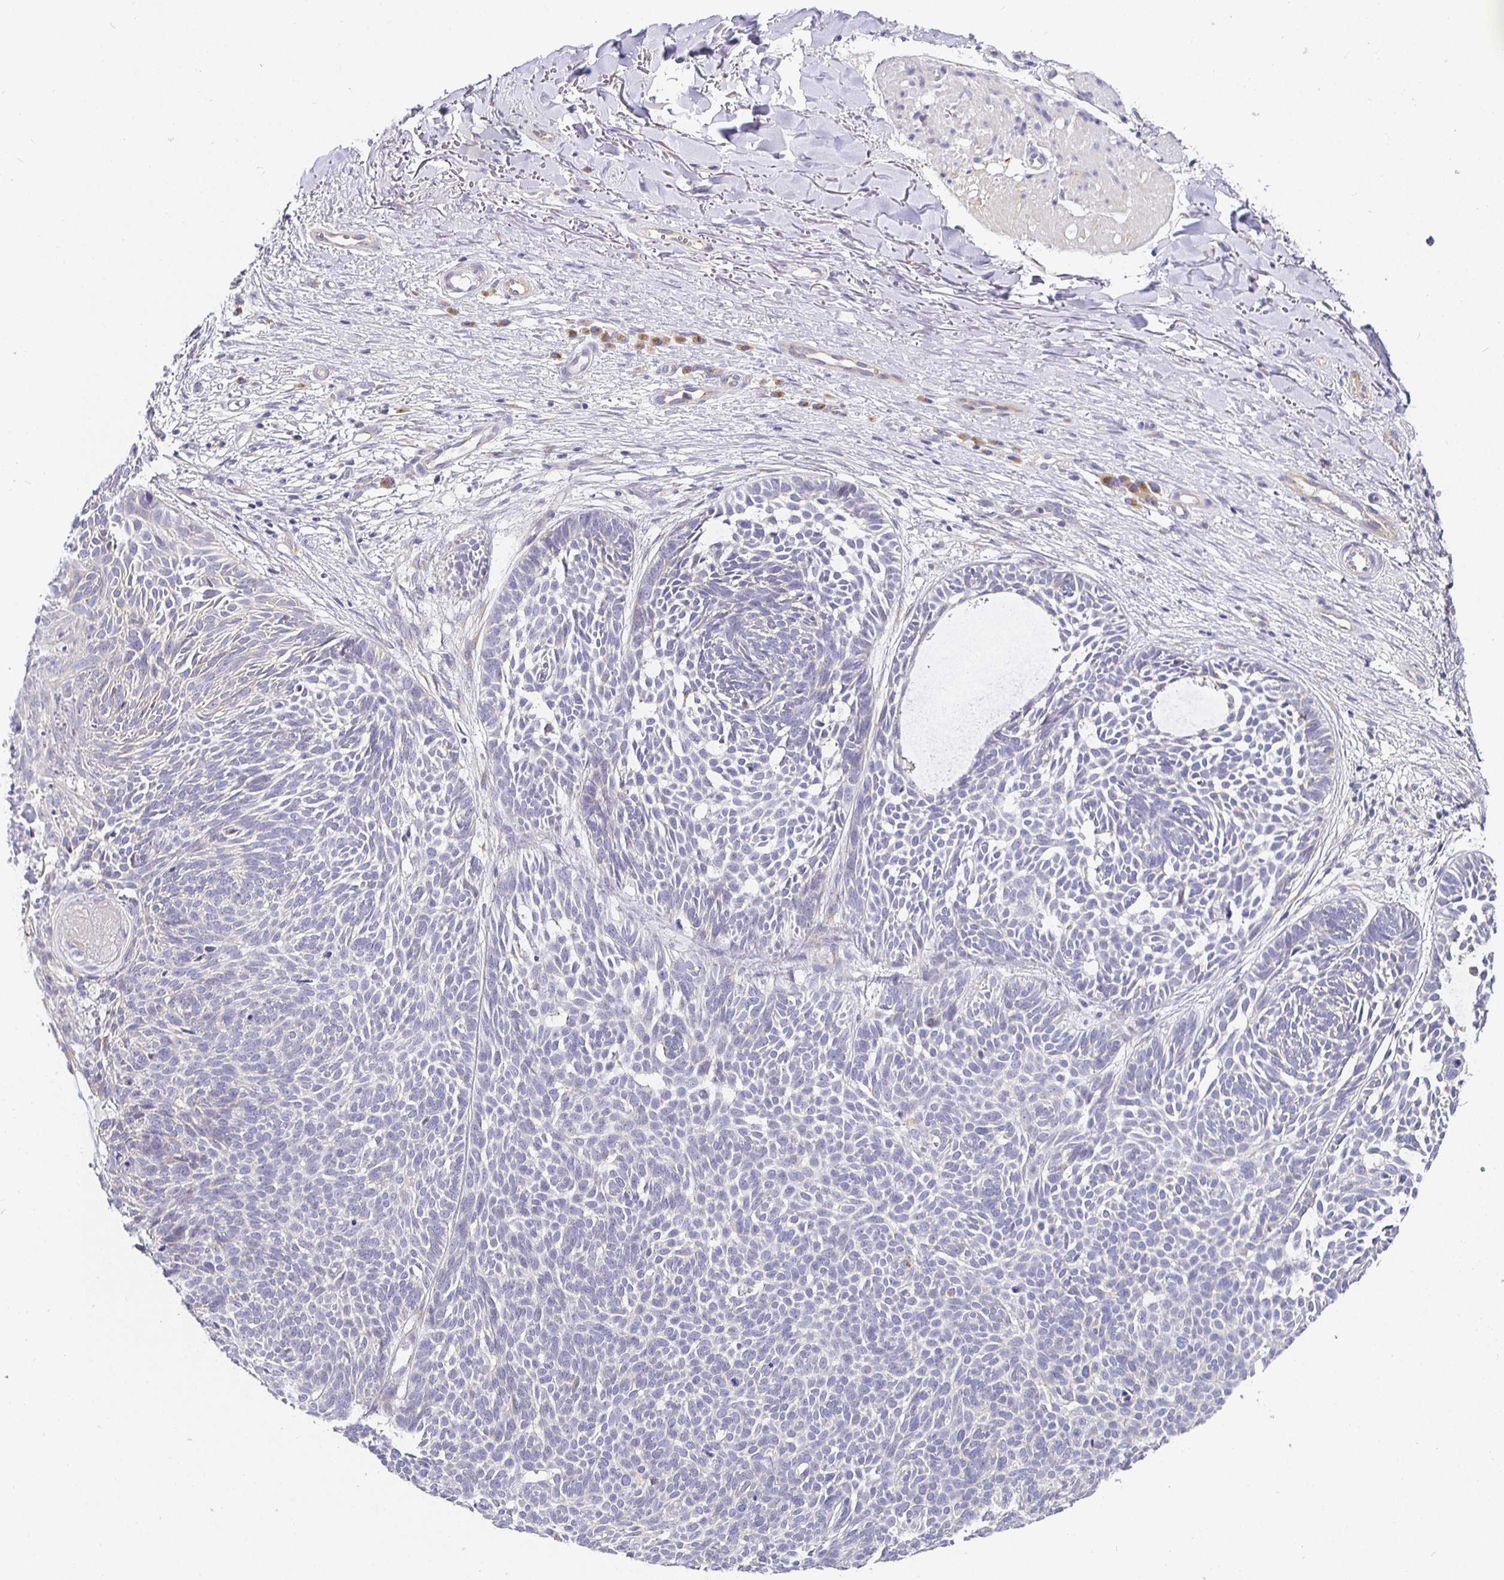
{"staining": {"intensity": "negative", "quantity": "none", "location": "none"}, "tissue": "skin cancer", "cell_type": "Tumor cells", "image_type": "cancer", "snomed": [{"axis": "morphology", "description": "Basal cell carcinoma"}, {"axis": "topography", "description": "Skin"}, {"axis": "topography", "description": "Skin of trunk"}], "caption": "The immunohistochemistry (IHC) photomicrograph has no significant staining in tumor cells of skin cancer tissue. (DAB (3,3'-diaminobenzidine) IHC, high magnification).", "gene": "OPALIN", "patient": {"sex": "male", "age": 74}}